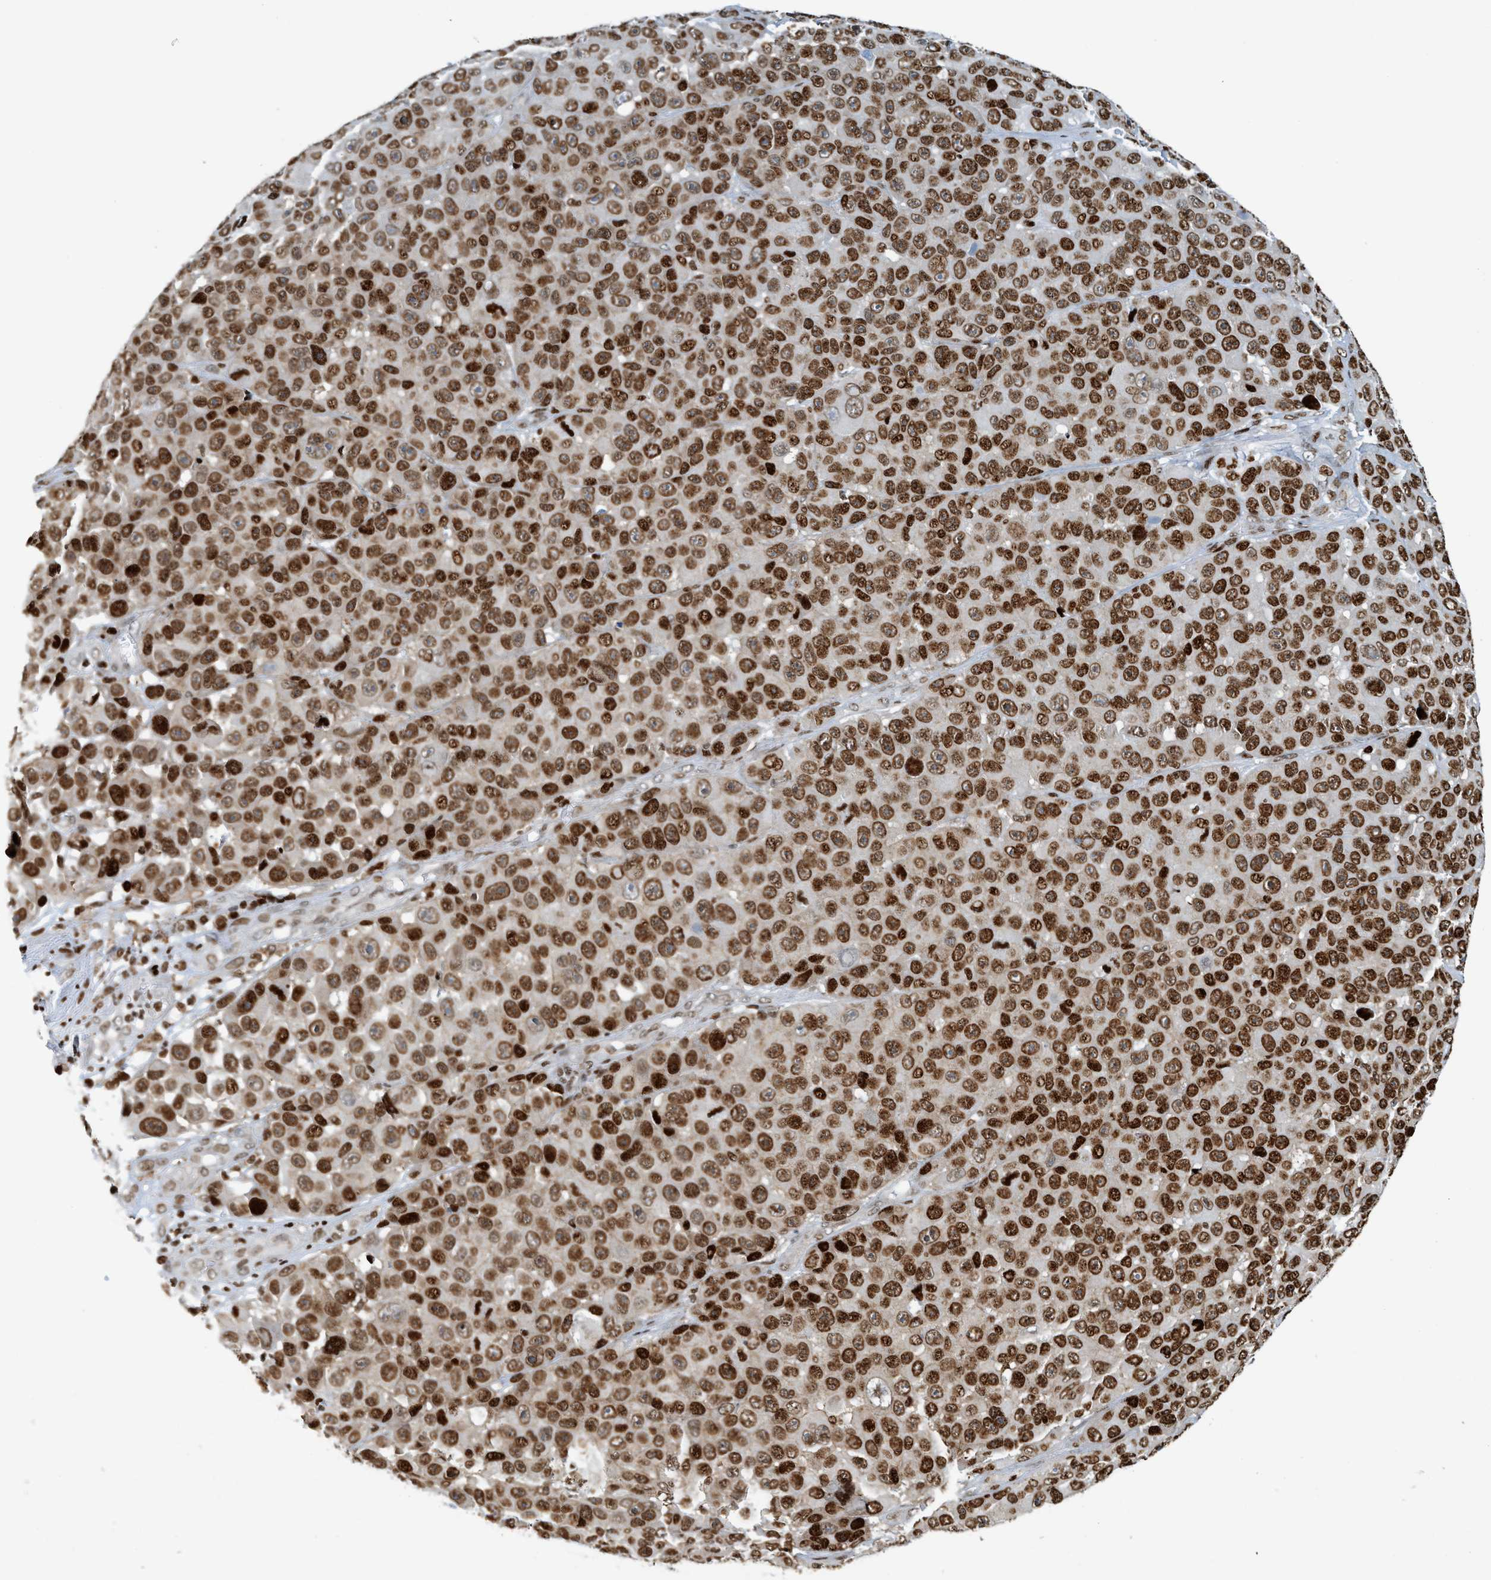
{"staining": {"intensity": "strong", "quantity": ">75%", "location": "nuclear"}, "tissue": "melanoma", "cell_type": "Tumor cells", "image_type": "cancer", "snomed": [{"axis": "morphology", "description": "Malignant melanoma, NOS"}, {"axis": "topography", "description": "Skin"}], "caption": "Protein staining of melanoma tissue demonstrates strong nuclear staining in about >75% of tumor cells.", "gene": "SH3D19", "patient": {"sex": "male", "age": 53}}